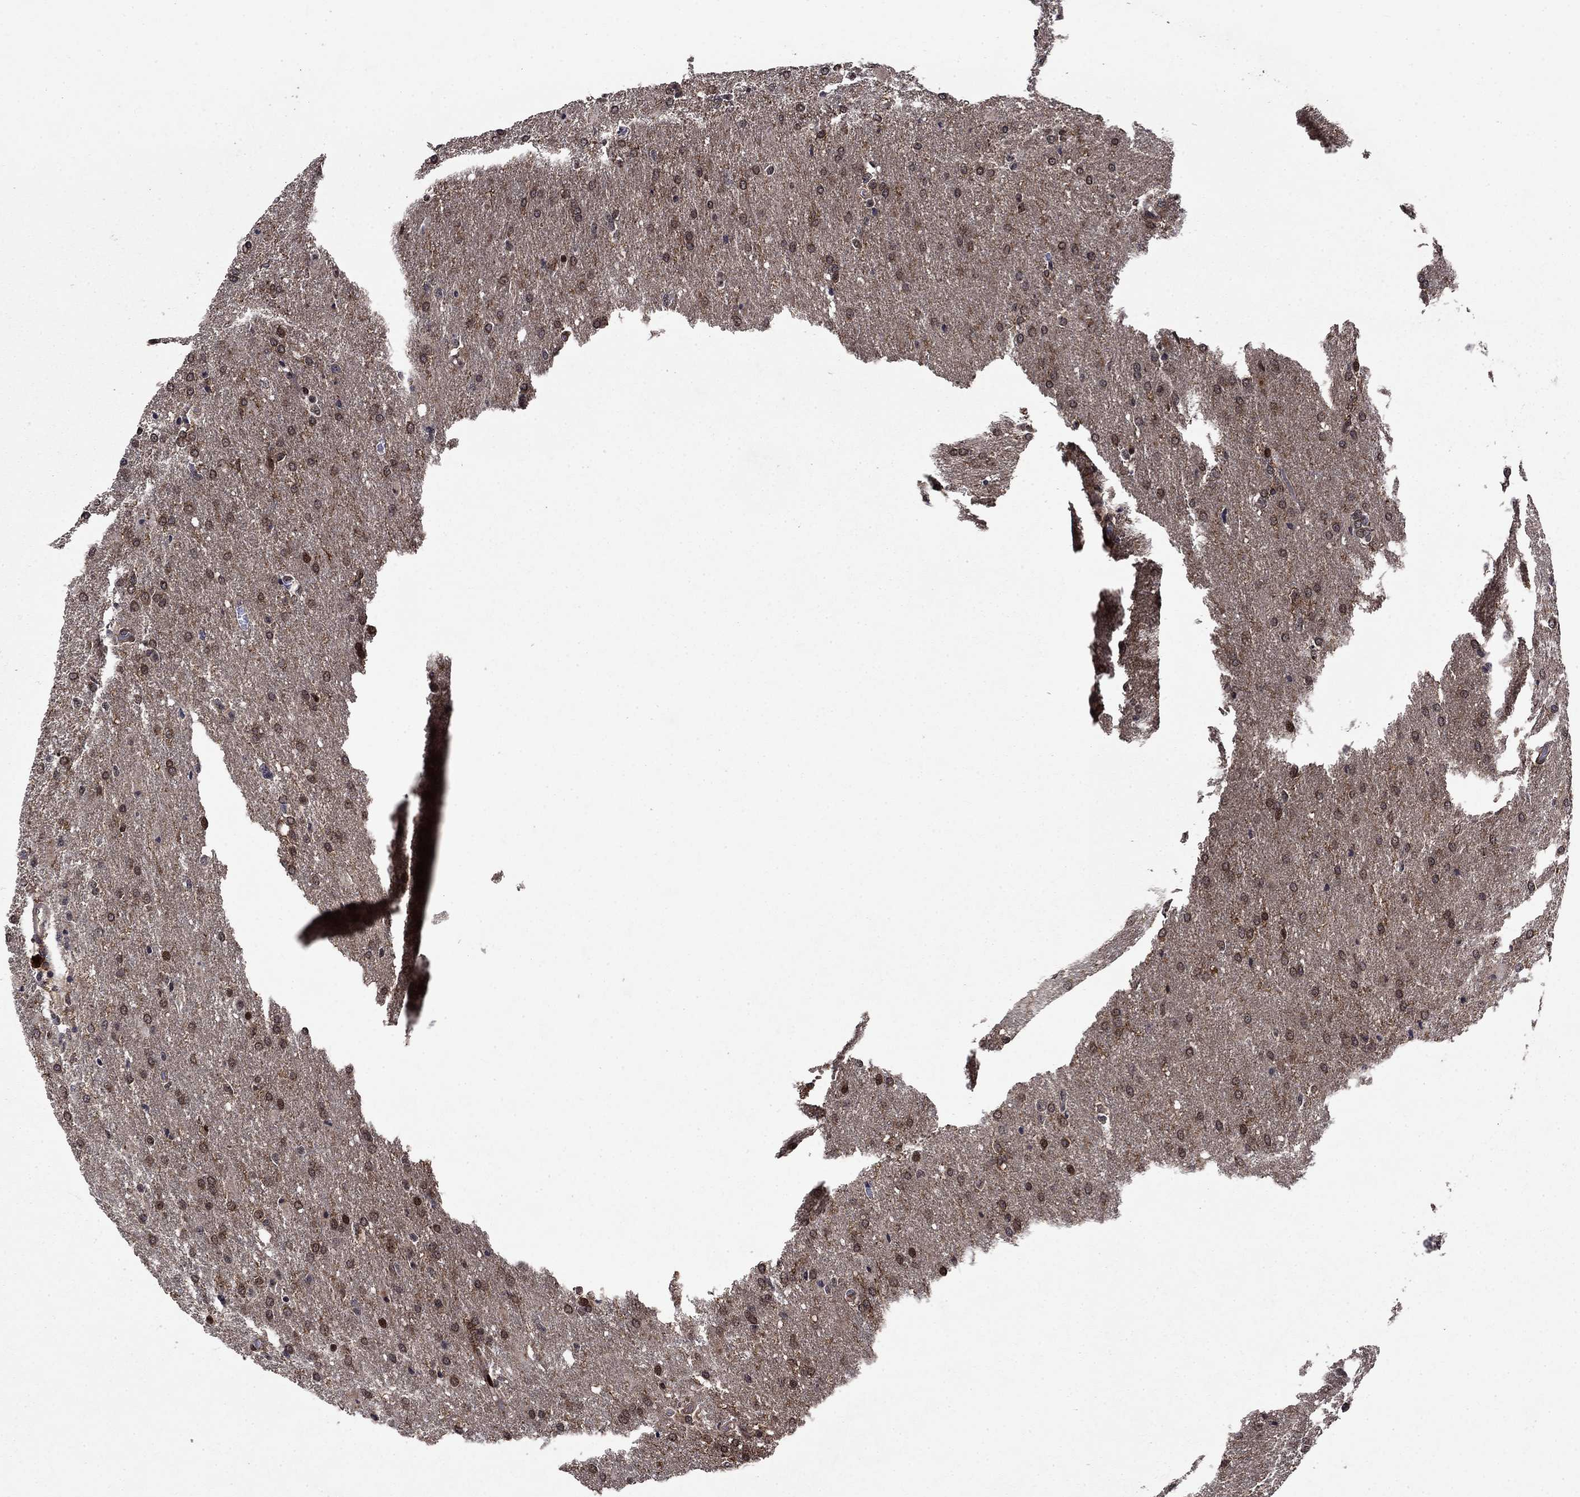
{"staining": {"intensity": "moderate", "quantity": ">75%", "location": "cytoplasmic/membranous,nuclear"}, "tissue": "glioma", "cell_type": "Tumor cells", "image_type": "cancer", "snomed": [{"axis": "morphology", "description": "Glioma, malignant, High grade"}, {"axis": "topography", "description": "Brain"}], "caption": "A histopathology image showing moderate cytoplasmic/membranous and nuclear staining in approximately >75% of tumor cells in glioma, as visualized by brown immunohistochemical staining.", "gene": "AGTPBP1", "patient": {"sex": "male", "age": 68}}